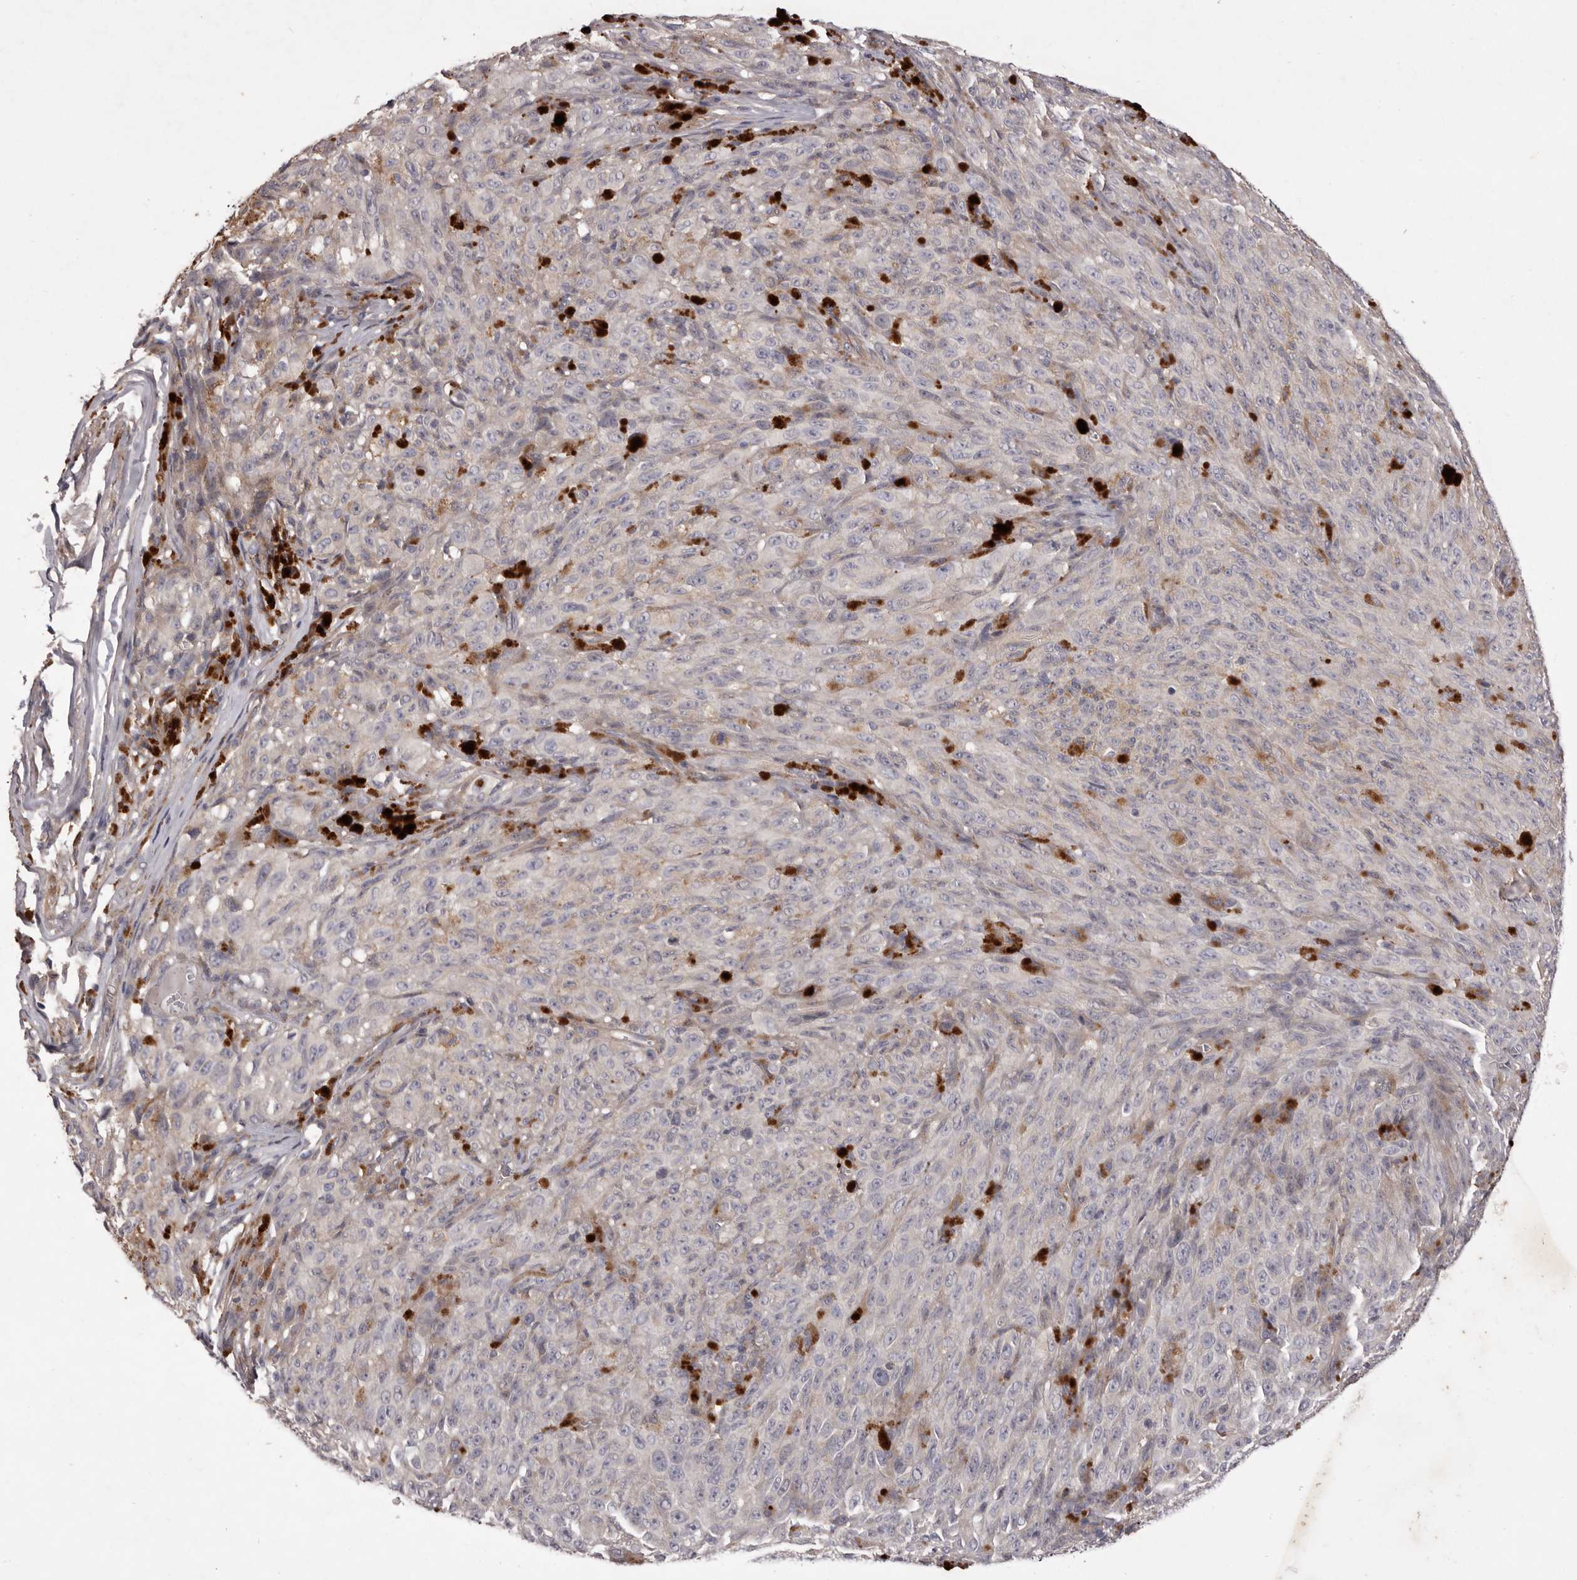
{"staining": {"intensity": "negative", "quantity": "none", "location": "none"}, "tissue": "melanoma", "cell_type": "Tumor cells", "image_type": "cancer", "snomed": [{"axis": "morphology", "description": "Malignant melanoma, NOS"}, {"axis": "topography", "description": "Skin"}], "caption": "DAB immunohistochemical staining of human melanoma displays no significant positivity in tumor cells. The staining is performed using DAB brown chromogen with nuclei counter-stained in using hematoxylin.", "gene": "PNRC1", "patient": {"sex": "female", "age": 82}}